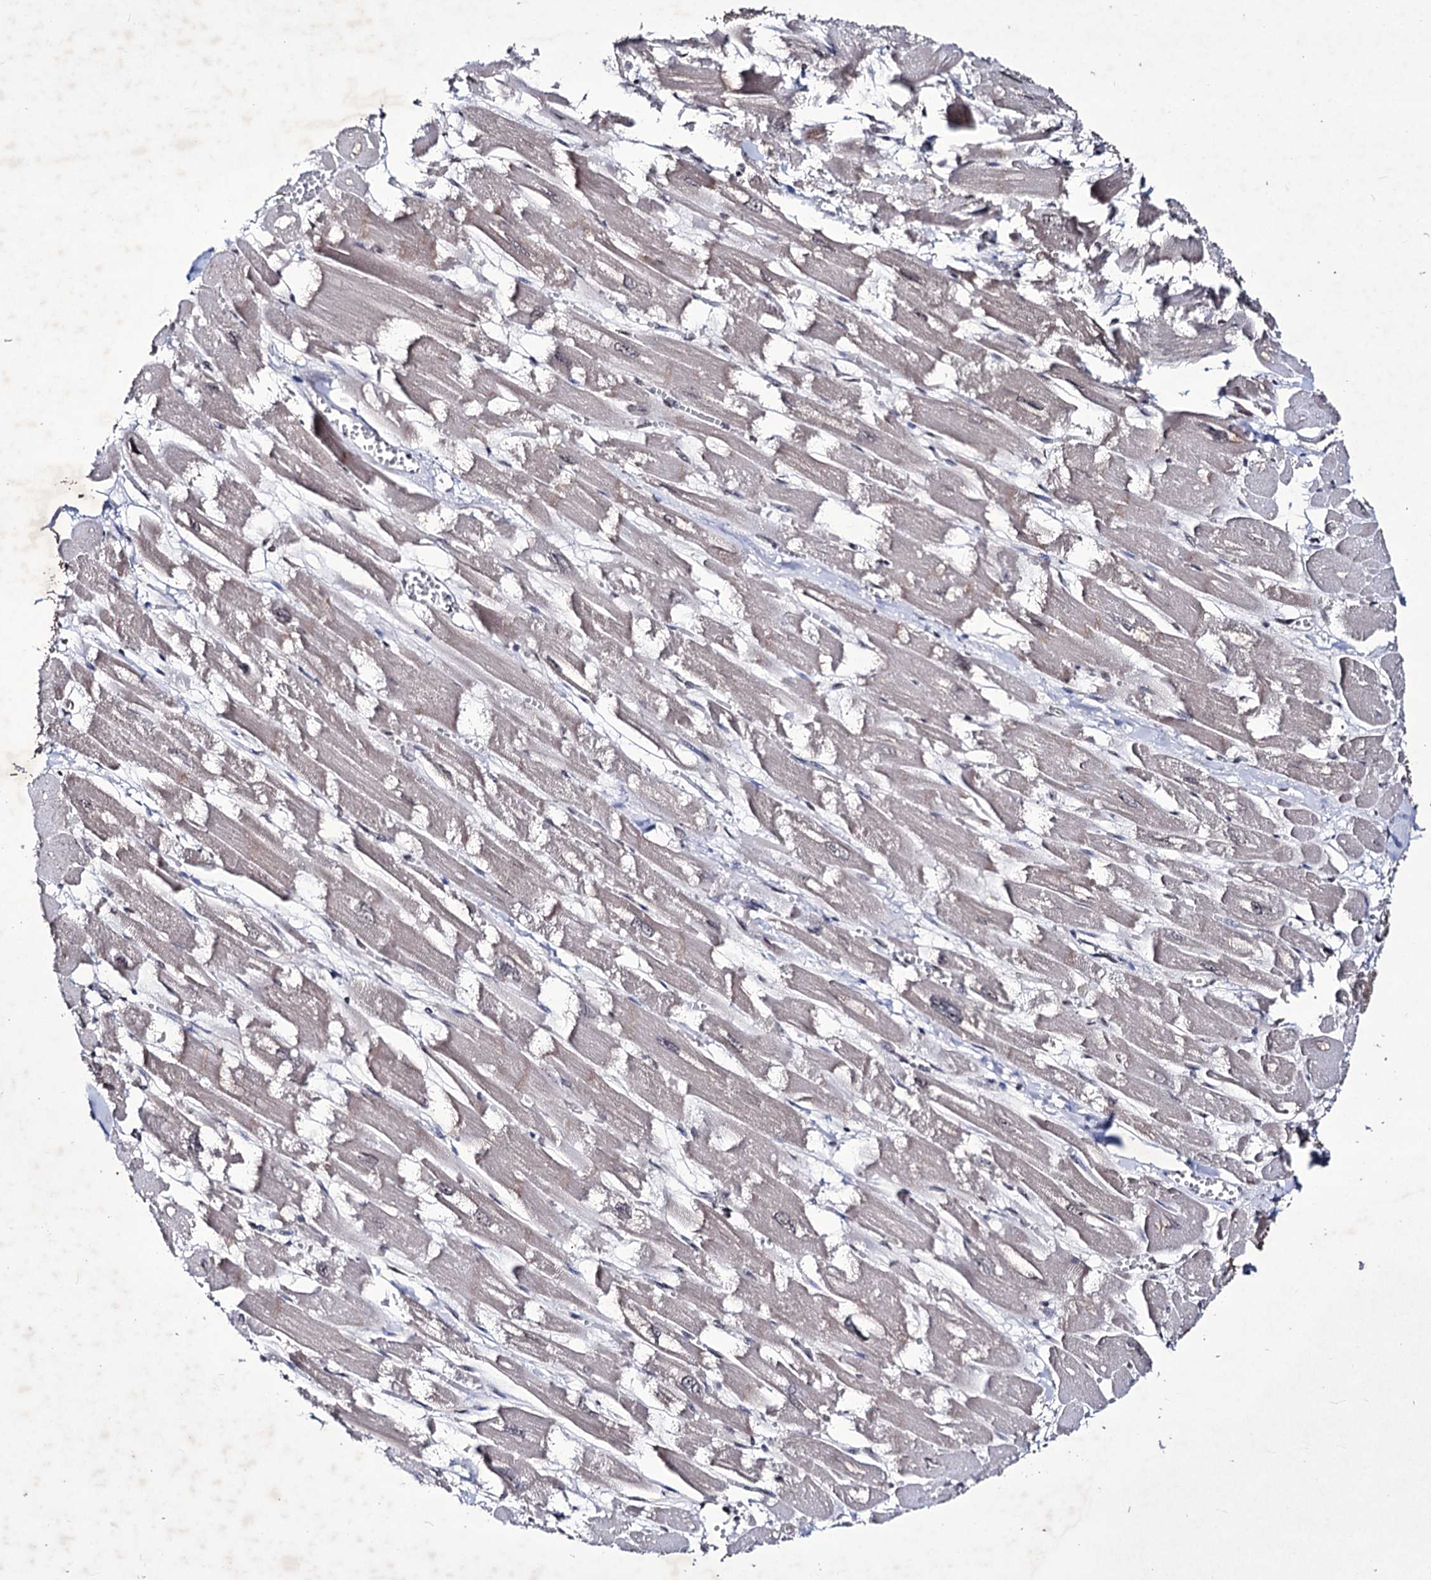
{"staining": {"intensity": "moderate", "quantity": "<25%", "location": "cytoplasmic/membranous"}, "tissue": "heart muscle", "cell_type": "Cardiomyocytes", "image_type": "normal", "snomed": [{"axis": "morphology", "description": "Normal tissue, NOS"}, {"axis": "topography", "description": "Heart"}], "caption": "Protein expression analysis of unremarkable heart muscle displays moderate cytoplasmic/membranous expression in approximately <25% of cardiomyocytes.", "gene": "VGLL4", "patient": {"sex": "male", "age": 54}}